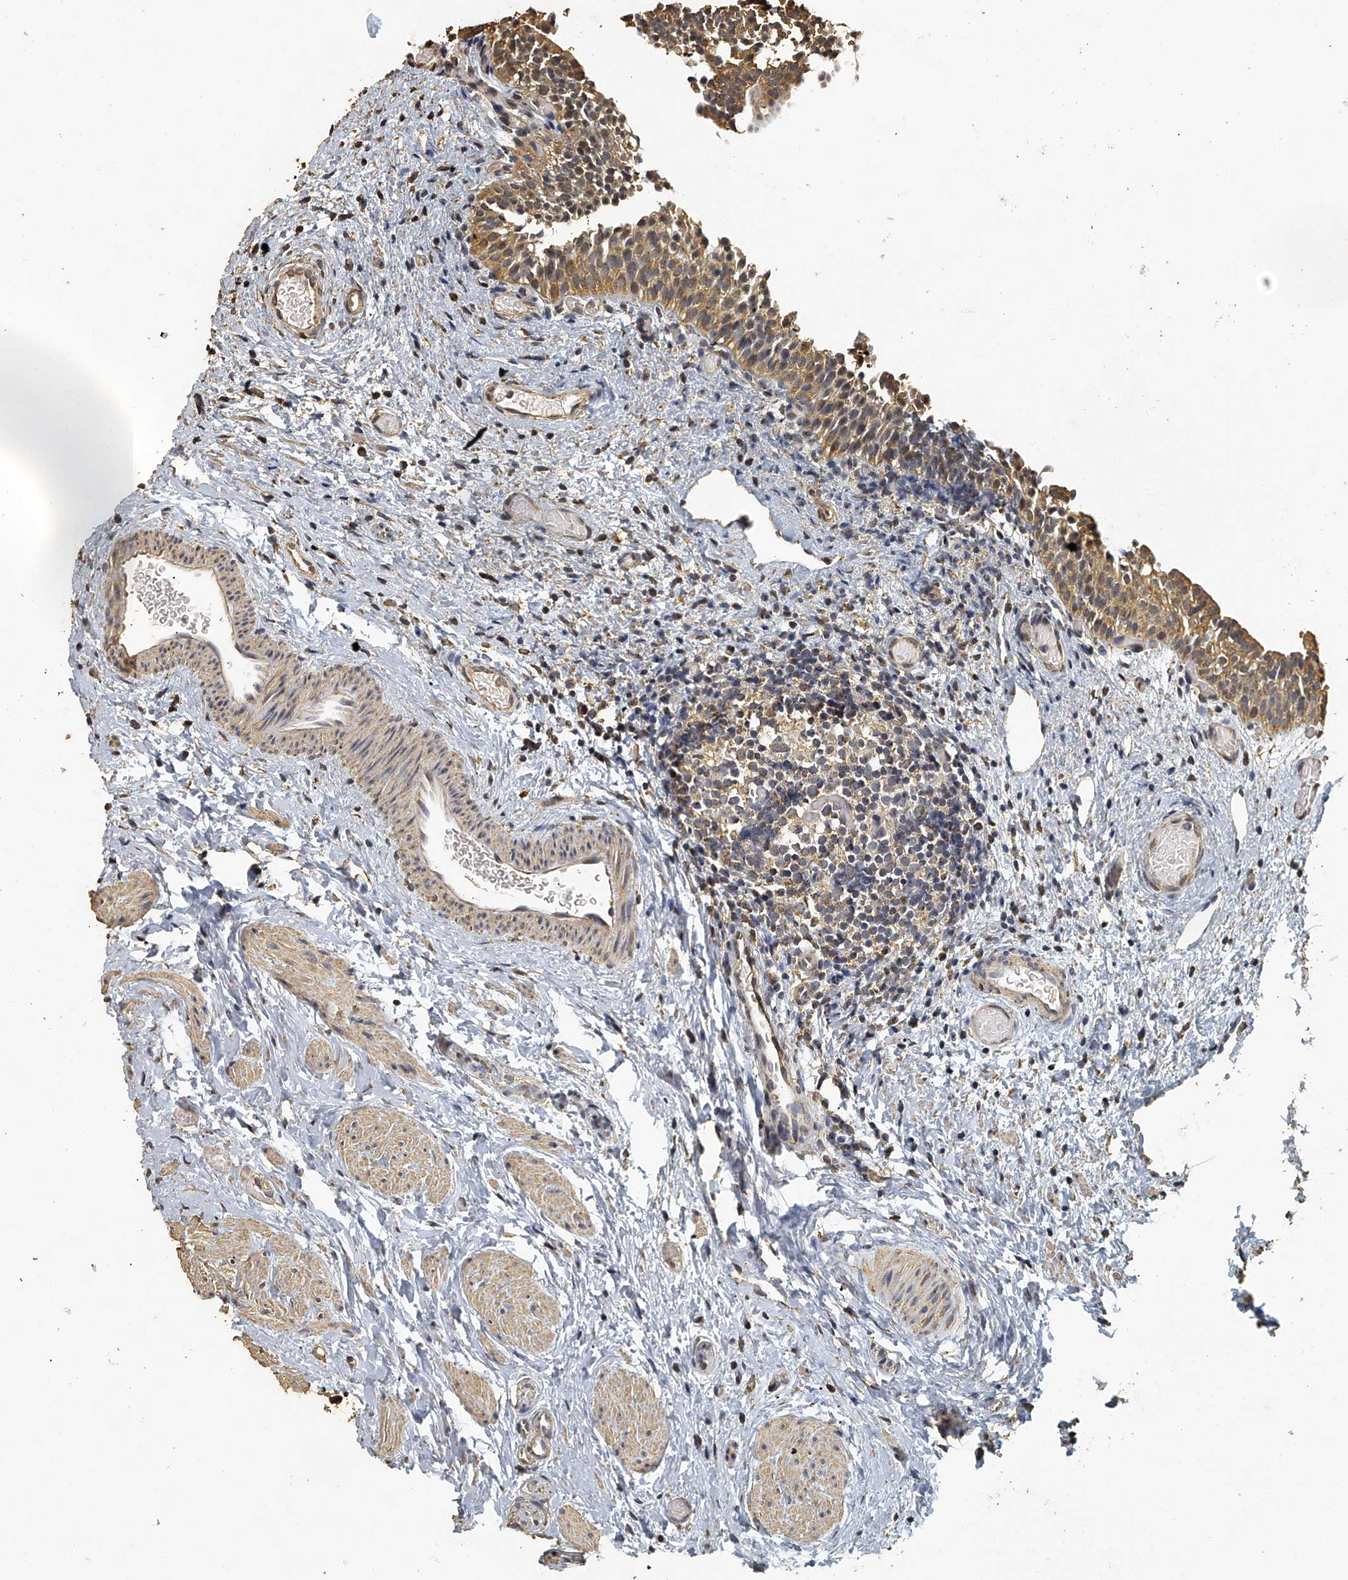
{"staining": {"intensity": "moderate", "quantity": ">75%", "location": "cytoplasmic/membranous"}, "tissue": "urinary bladder", "cell_type": "Urothelial cells", "image_type": "normal", "snomed": [{"axis": "morphology", "description": "Normal tissue, NOS"}, {"axis": "topography", "description": "Urinary bladder"}], "caption": "Immunohistochemistry (IHC) micrograph of unremarkable urinary bladder: human urinary bladder stained using immunohistochemistry (IHC) demonstrates medium levels of moderate protein expression localized specifically in the cytoplasmic/membranous of urothelial cells, appearing as a cytoplasmic/membranous brown color.", "gene": "MRPL28", "patient": {"sex": "male", "age": 1}}